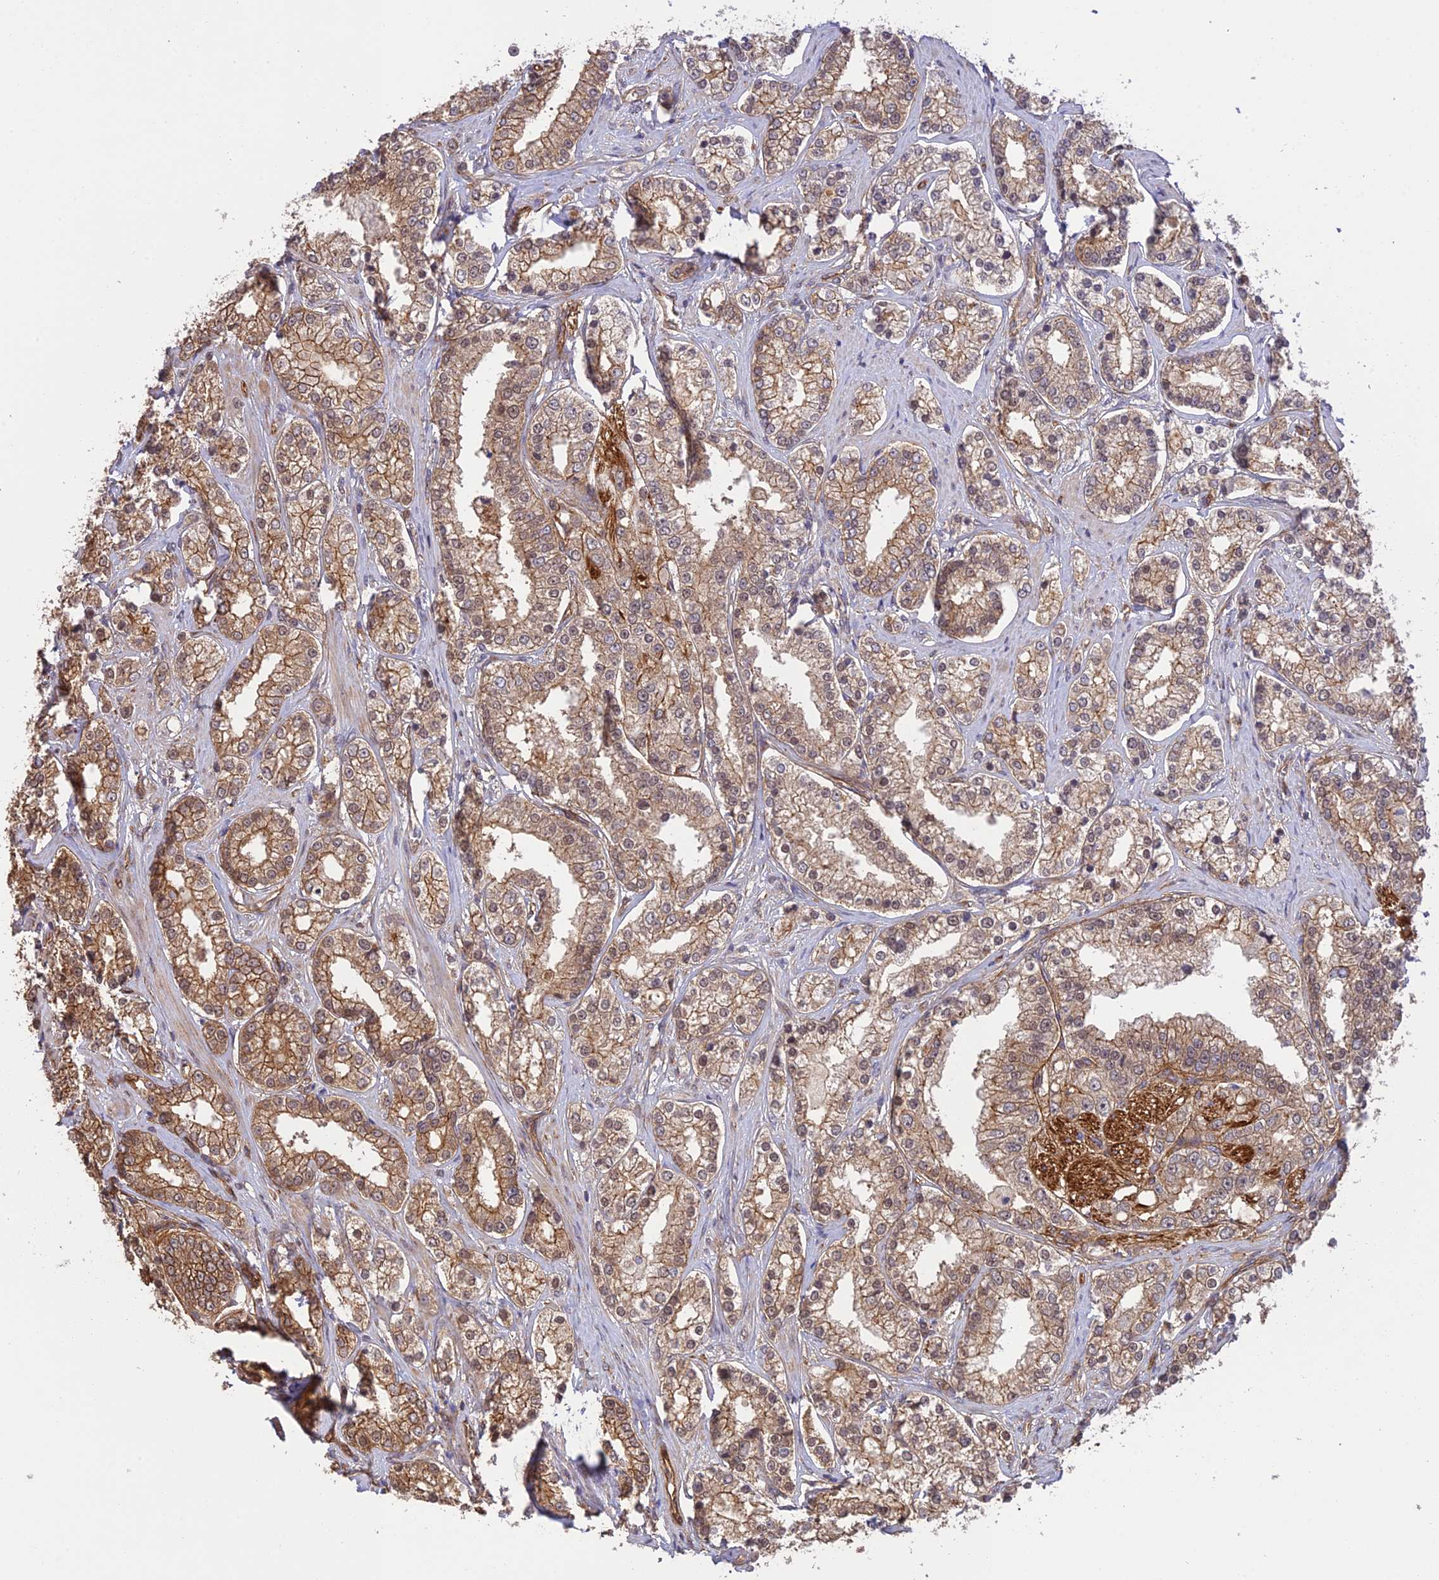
{"staining": {"intensity": "moderate", "quantity": ">75%", "location": "cytoplasmic/membranous"}, "tissue": "prostate cancer", "cell_type": "Tumor cells", "image_type": "cancer", "snomed": [{"axis": "morphology", "description": "Normal tissue, NOS"}, {"axis": "morphology", "description": "Adenocarcinoma, High grade"}, {"axis": "topography", "description": "Prostate"}], "caption": "An immunohistochemistry image of tumor tissue is shown. Protein staining in brown labels moderate cytoplasmic/membranous positivity in high-grade adenocarcinoma (prostate) within tumor cells.", "gene": "HOMER2", "patient": {"sex": "male", "age": 83}}